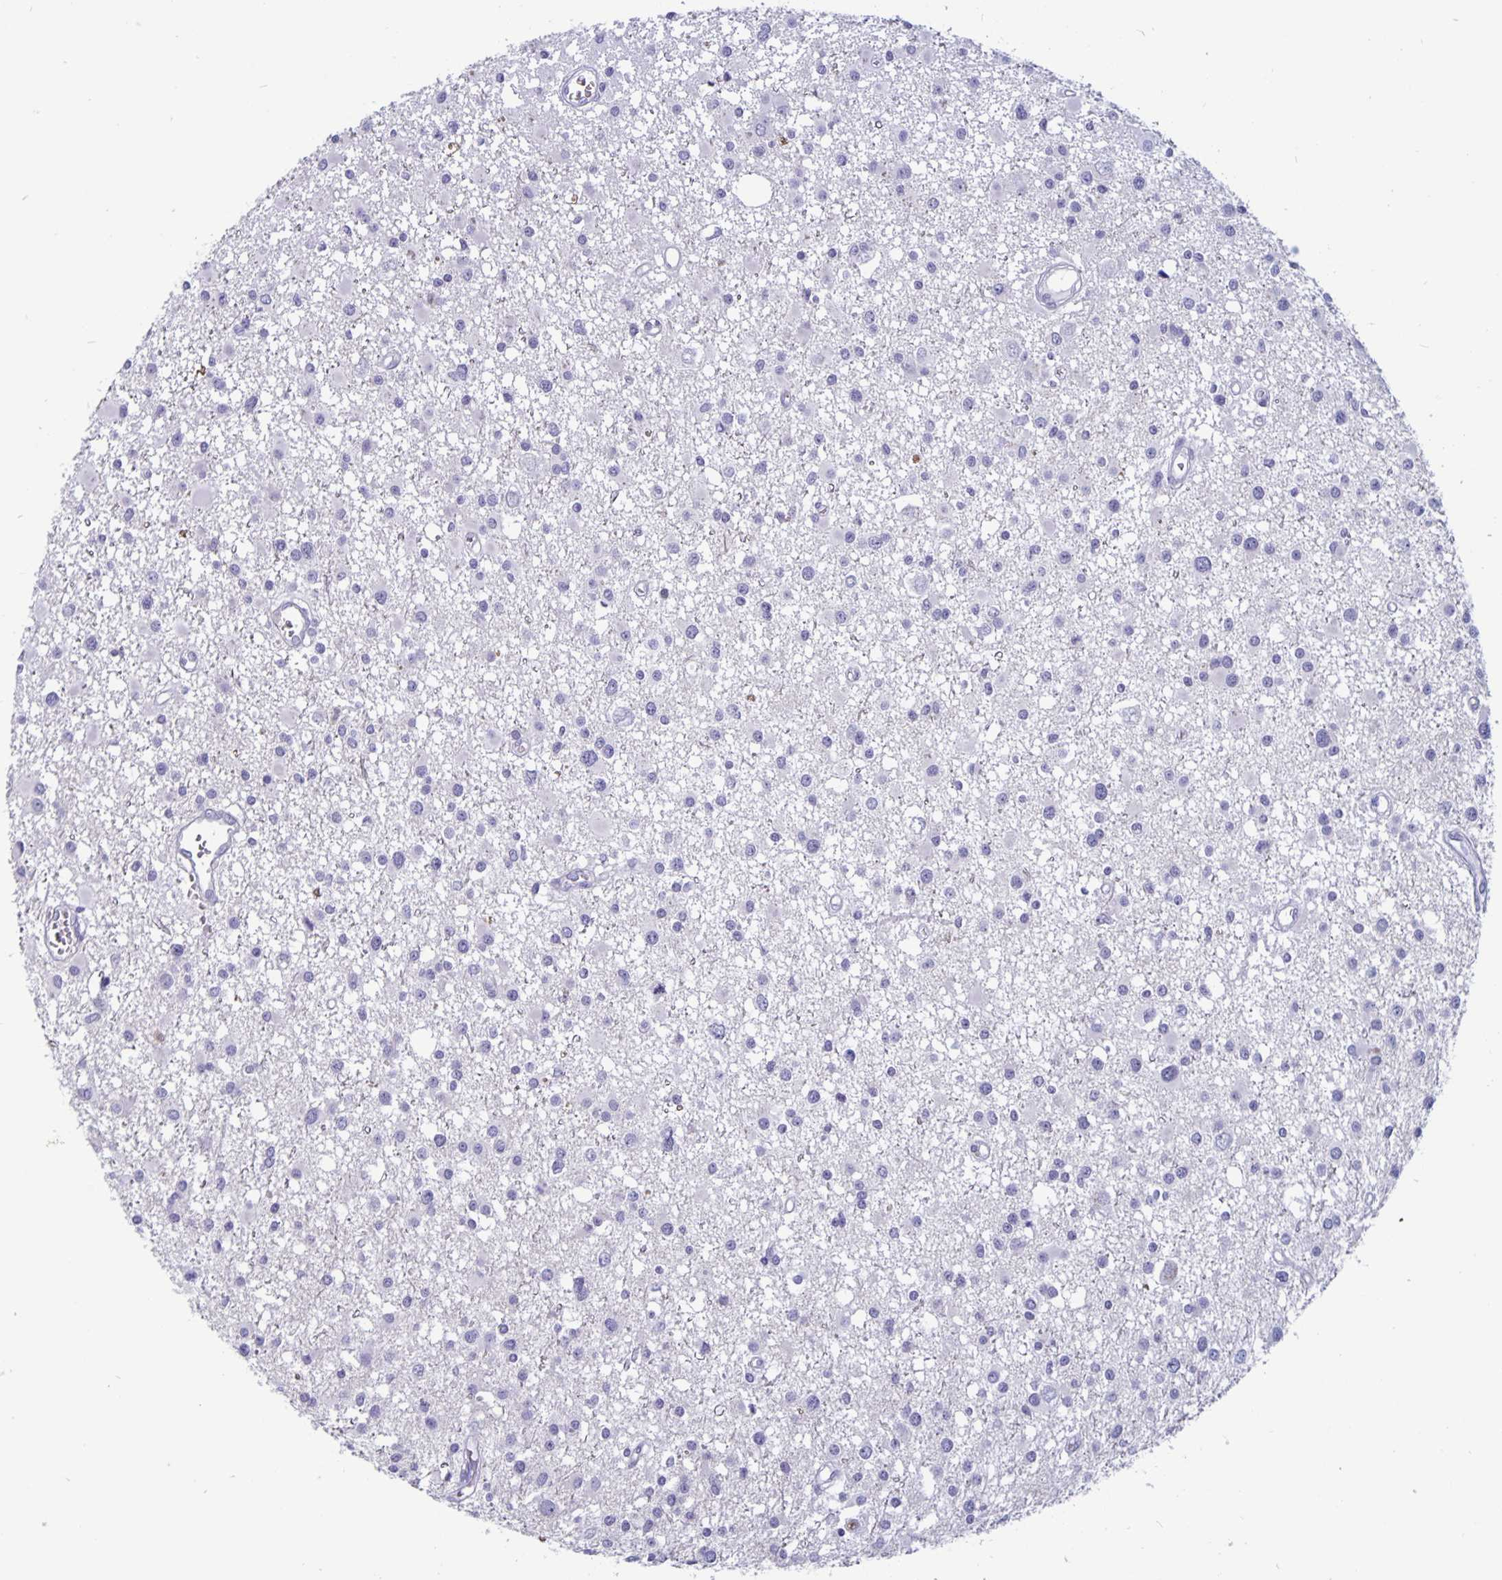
{"staining": {"intensity": "negative", "quantity": "none", "location": "none"}, "tissue": "glioma", "cell_type": "Tumor cells", "image_type": "cancer", "snomed": [{"axis": "morphology", "description": "Glioma, malignant, High grade"}, {"axis": "topography", "description": "Brain"}], "caption": "Tumor cells show no significant protein positivity in malignant glioma (high-grade).", "gene": "PLCB3", "patient": {"sex": "male", "age": 54}}